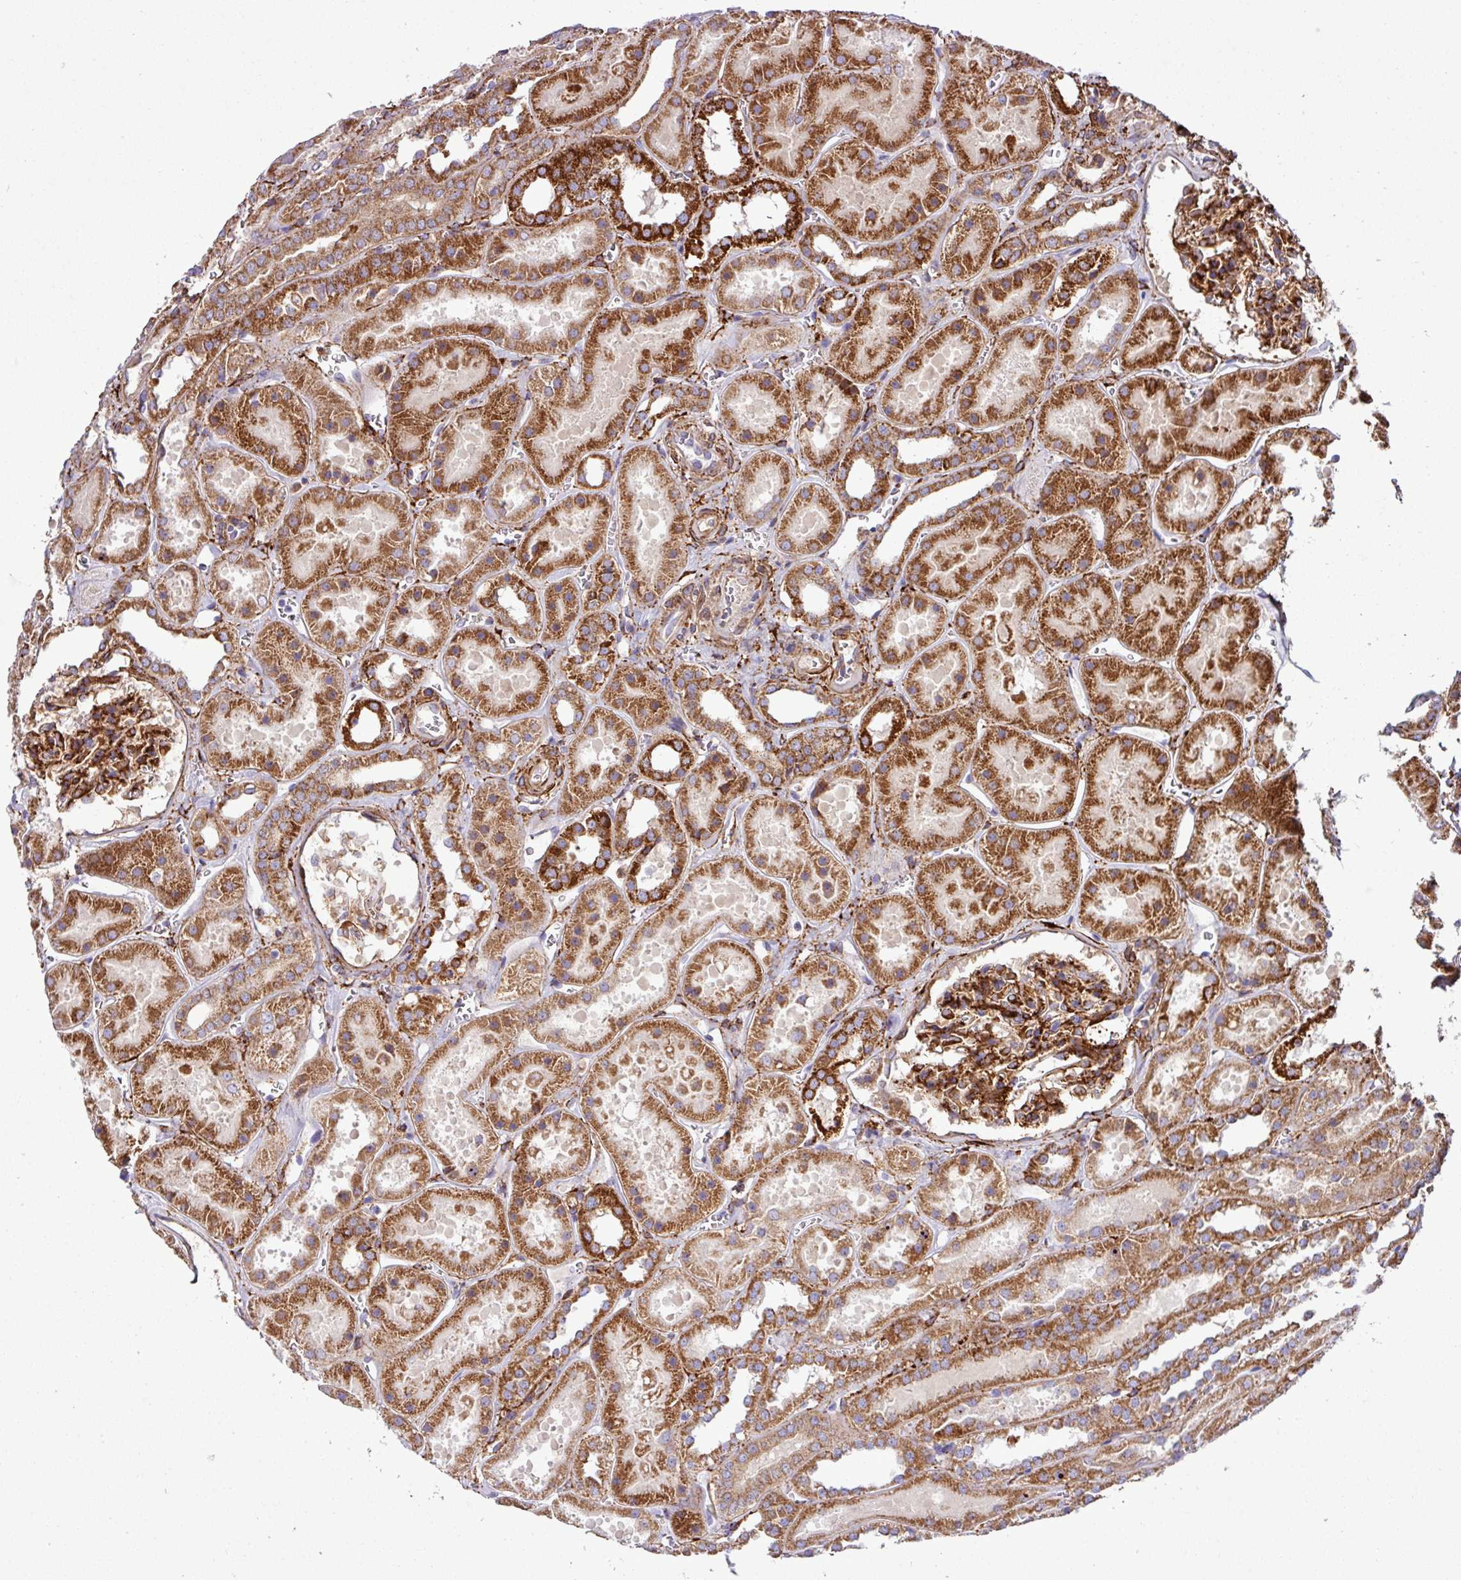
{"staining": {"intensity": "strong", "quantity": ">75%", "location": "cytoplasmic/membranous"}, "tissue": "kidney", "cell_type": "Cells in glomeruli", "image_type": "normal", "snomed": [{"axis": "morphology", "description": "Normal tissue, NOS"}, {"axis": "topography", "description": "Kidney"}], "caption": "IHC photomicrograph of benign kidney: kidney stained using IHC shows high levels of strong protein expression localized specifically in the cytoplasmic/membranous of cells in glomeruli, appearing as a cytoplasmic/membranous brown color.", "gene": "FAM47E", "patient": {"sex": "female", "age": 41}}